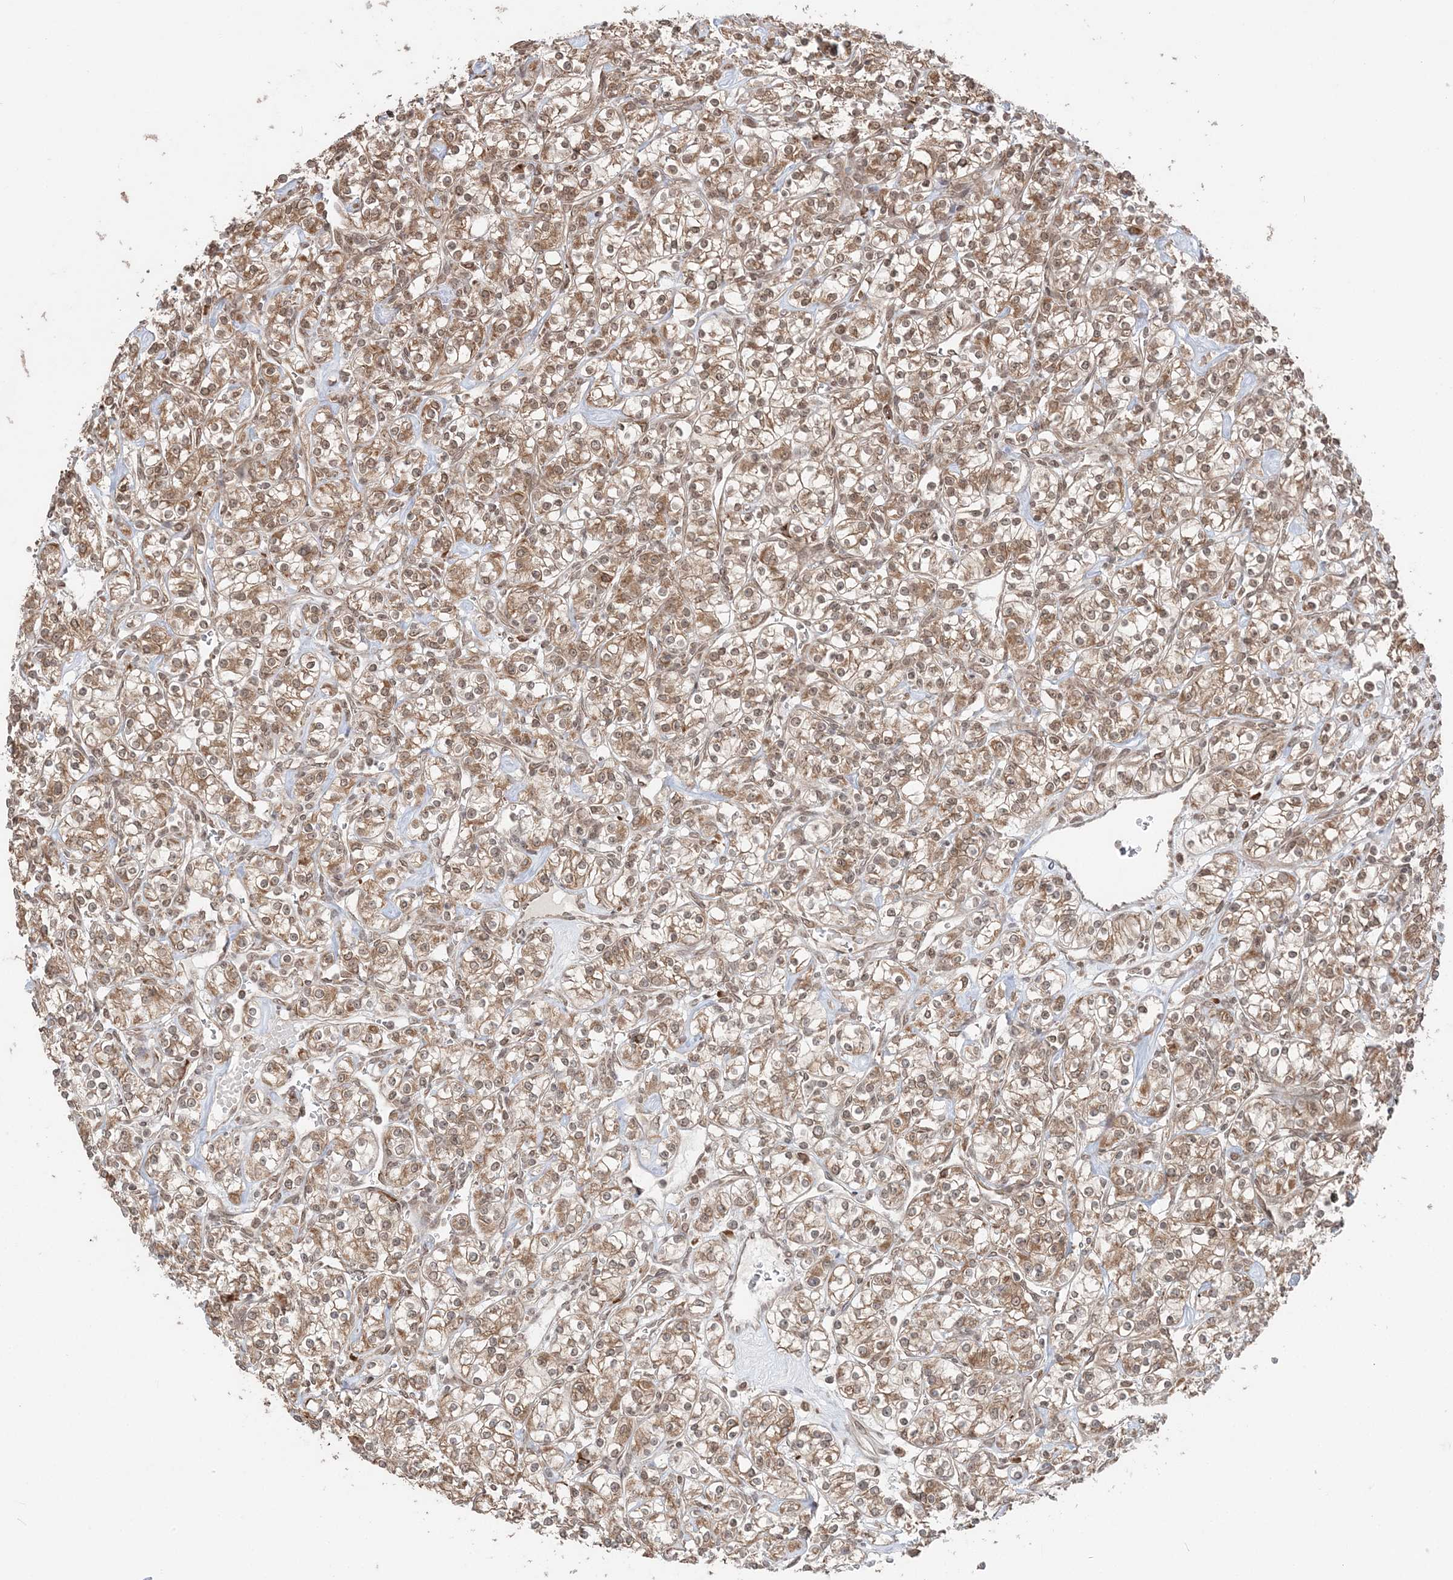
{"staining": {"intensity": "moderate", "quantity": ">75%", "location": "cytoplasmic/membranous,nuclear"}, "tissue": "renal cancer", "cell_type": "Tumor cells", "image_type": "cancer", "snomed": [{"axis": "morphology", "description": "Adenocarcinoma, NOS"}, {"axis": "topography", "description": "Kidney"}], "caption": "The immunohistochemical stain shows moderate cytoplasmic/membranous and nuclear positivity in tumor cells of renal cancer tissue.", "gene": "TMED10", "patient": {"sex": "male", "age": 77}}